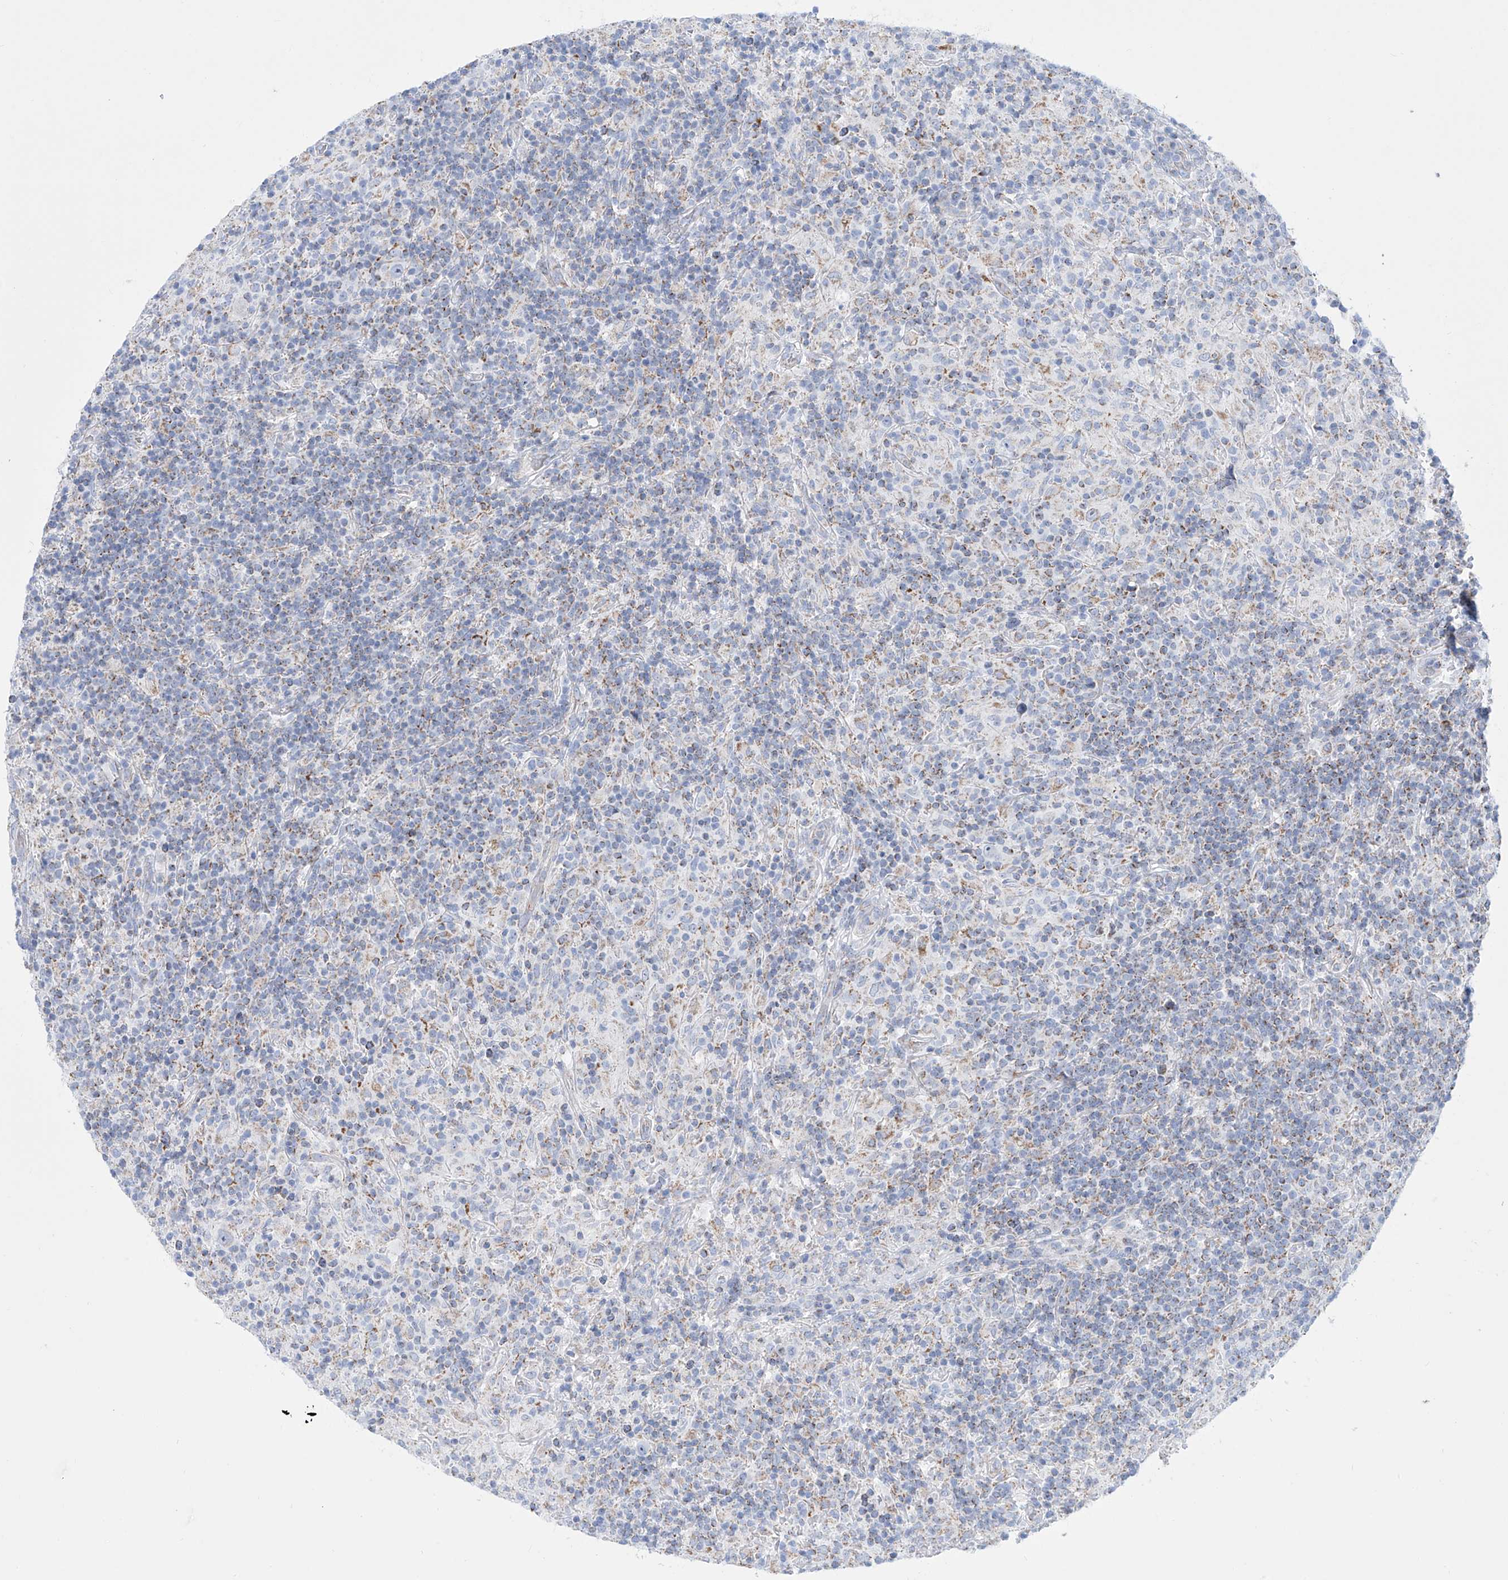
{"staining": {"intensity": "negative", "quantity": "none", "location": "none"}, "tissue": "lymphoma", "cell_type": "Tumor cells", "image_type": "cancer", "snomed": [{"axis": "morphology", "description": "Hodgkin's disease, NOS"}, {"axis": "topography", "description": "Lymph node"}], "caption": "Tumor cells show no significant positivity in Hodgkin's disease.", "gene": "ALDH6A1", "patient": {"sex": "male", "age": 70}}